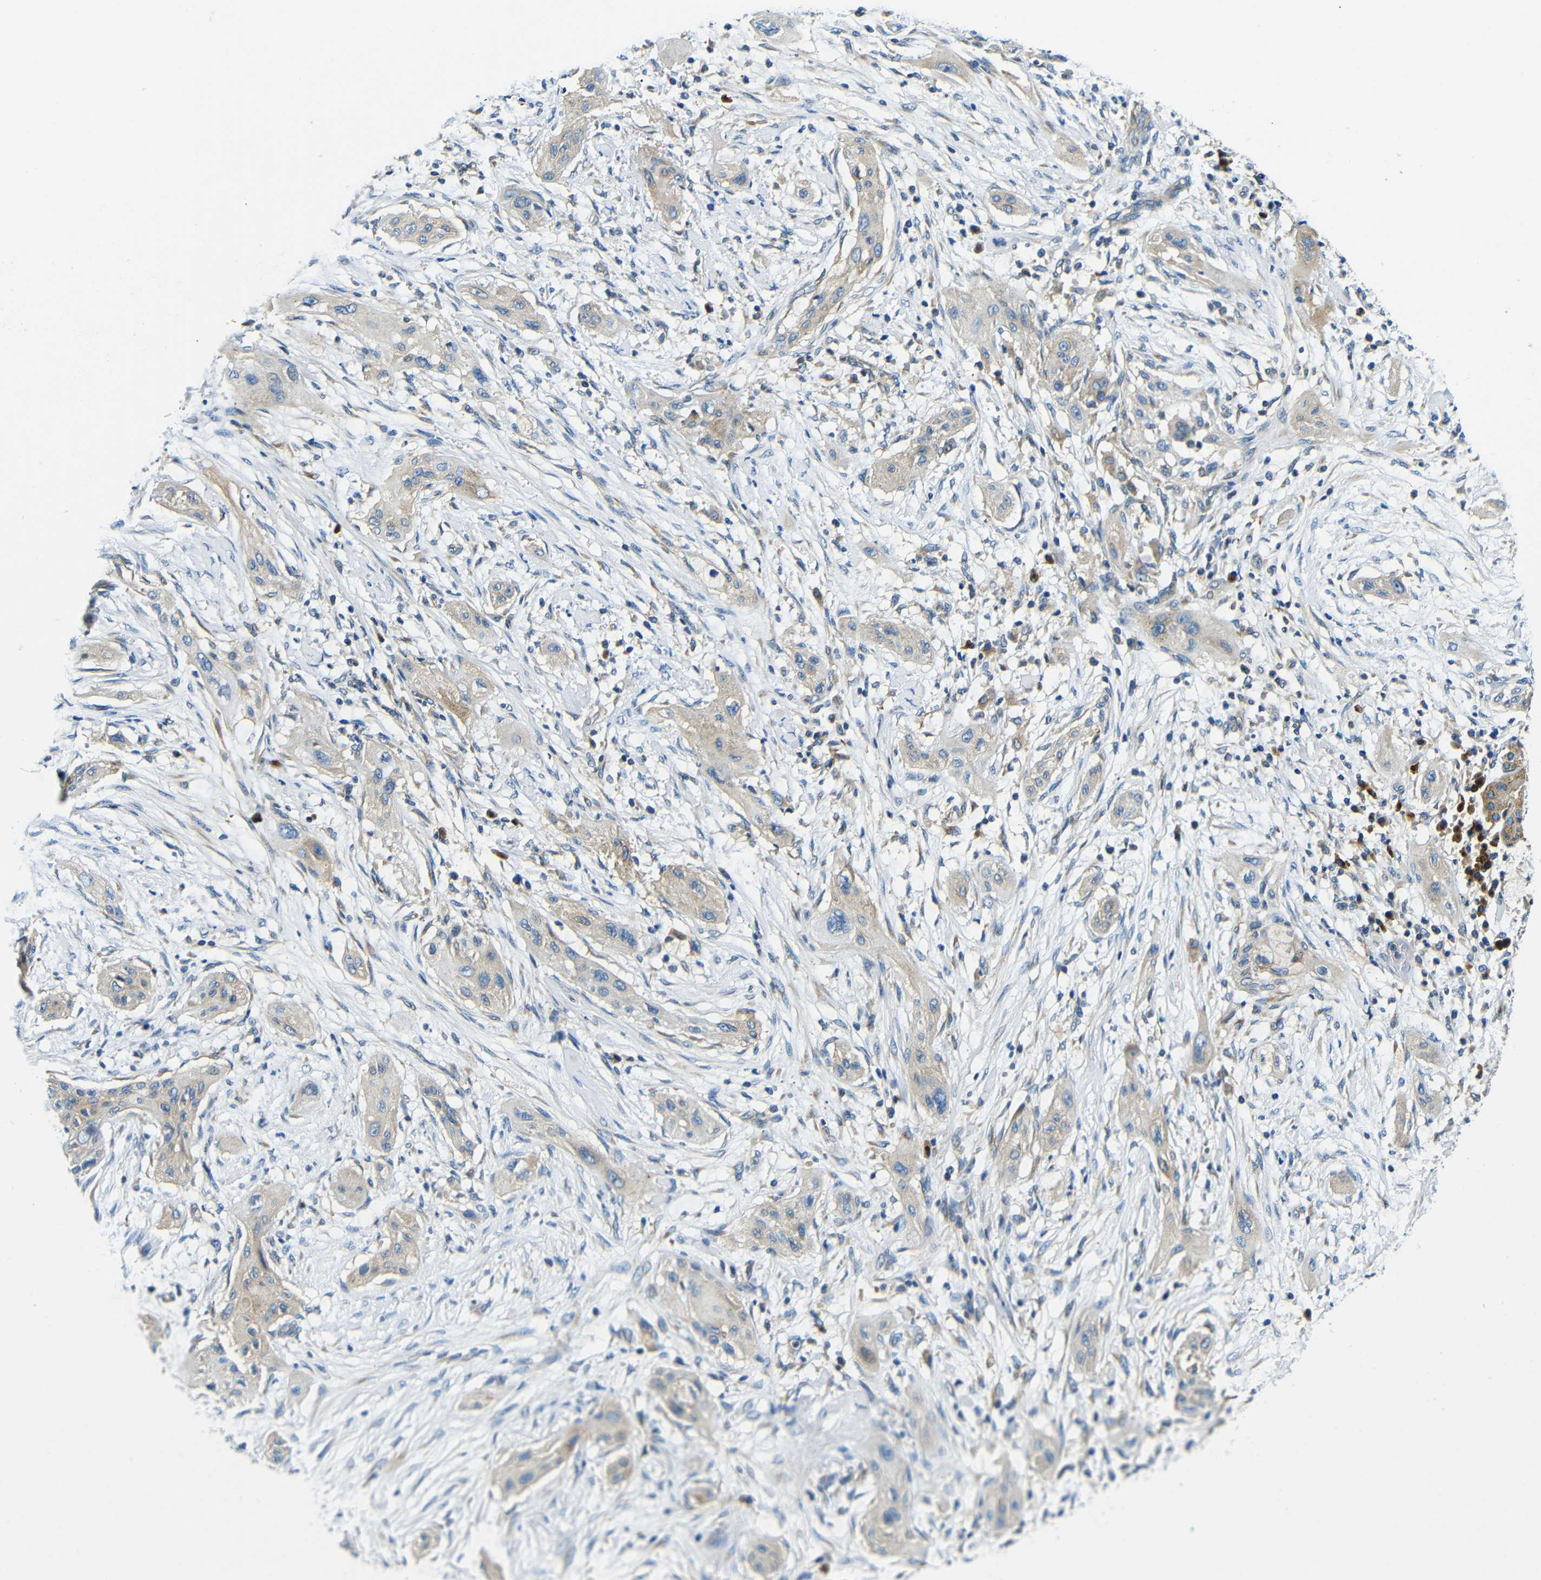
{"staining": {"intensity": "weak", "quantity": ">75%", "location": "cytoplasmic/membranous"}, "tissue": "lung cancer", "cell_type": "Tumor cells", "image_type": "cancer", "snomed": [{"axis": "morphology", "description": "Squamous cell carcinoma, NOS"}, {"axis": "topography", "description": "Lung"}], "caption": "Brown immunohistochemical staining in human lung cancer demonstrates weak cytoplasmic/membranous staining in approximately >75% of tumor cells.", "gene": "USO1", "patient": {"sex": "female", "age": 47}}